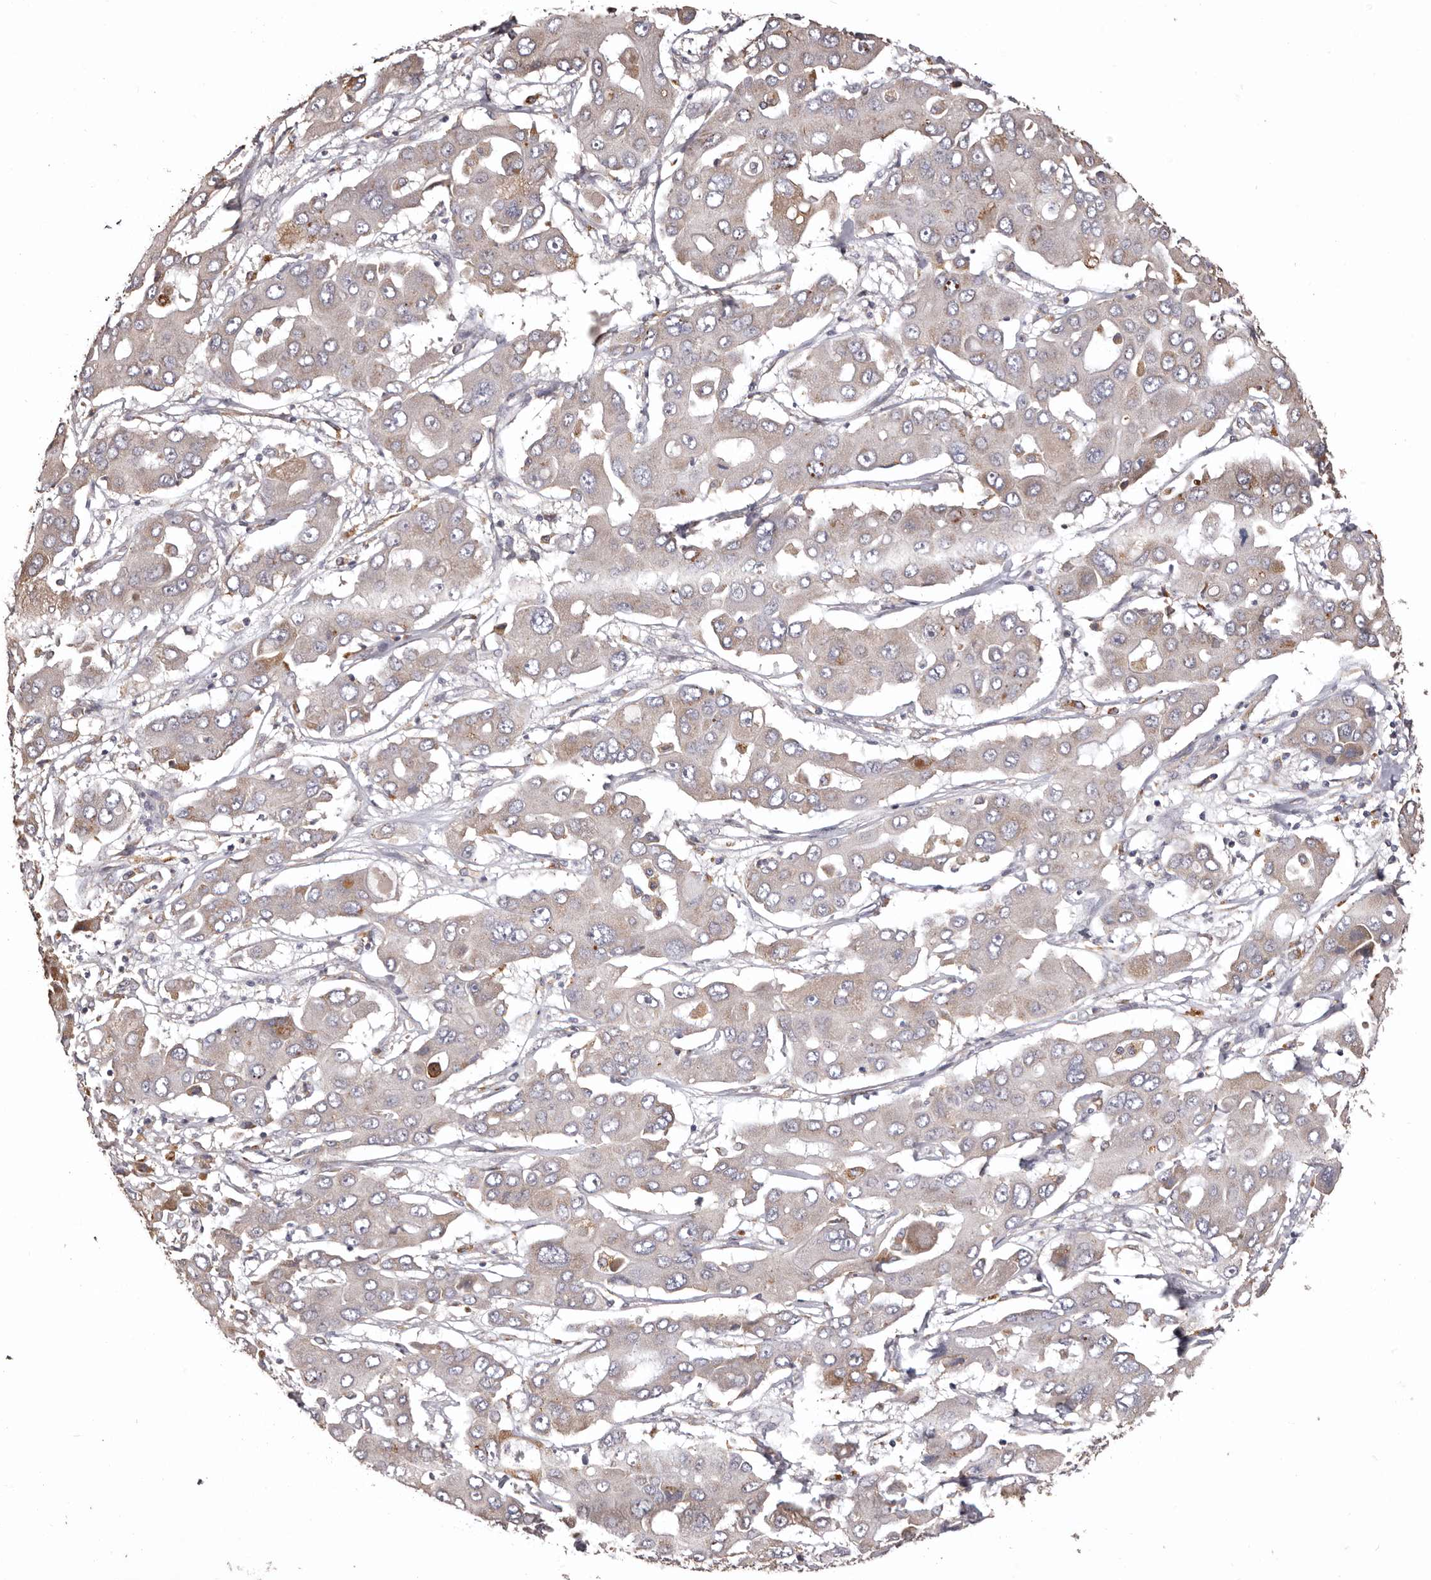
{"staining": {"intensity": "weak", "quantity": "<25%", "location": "cytoplasmic/membranous"}, "tissue": "liver cancer", "cell_type": "Tumor cells", "image_type": "cancer", "snomed": [{"axis": "morphology", "description": "Cholangiocarcinoma"}, {"axis": "topography", "description": "Liver"}], "caption": "DAB immunohistochemical staining of human liver cancer shows no significant staining in tumor cells.", "gene": "ETNK1", "patient": {"sex": "male", "age": 67}}